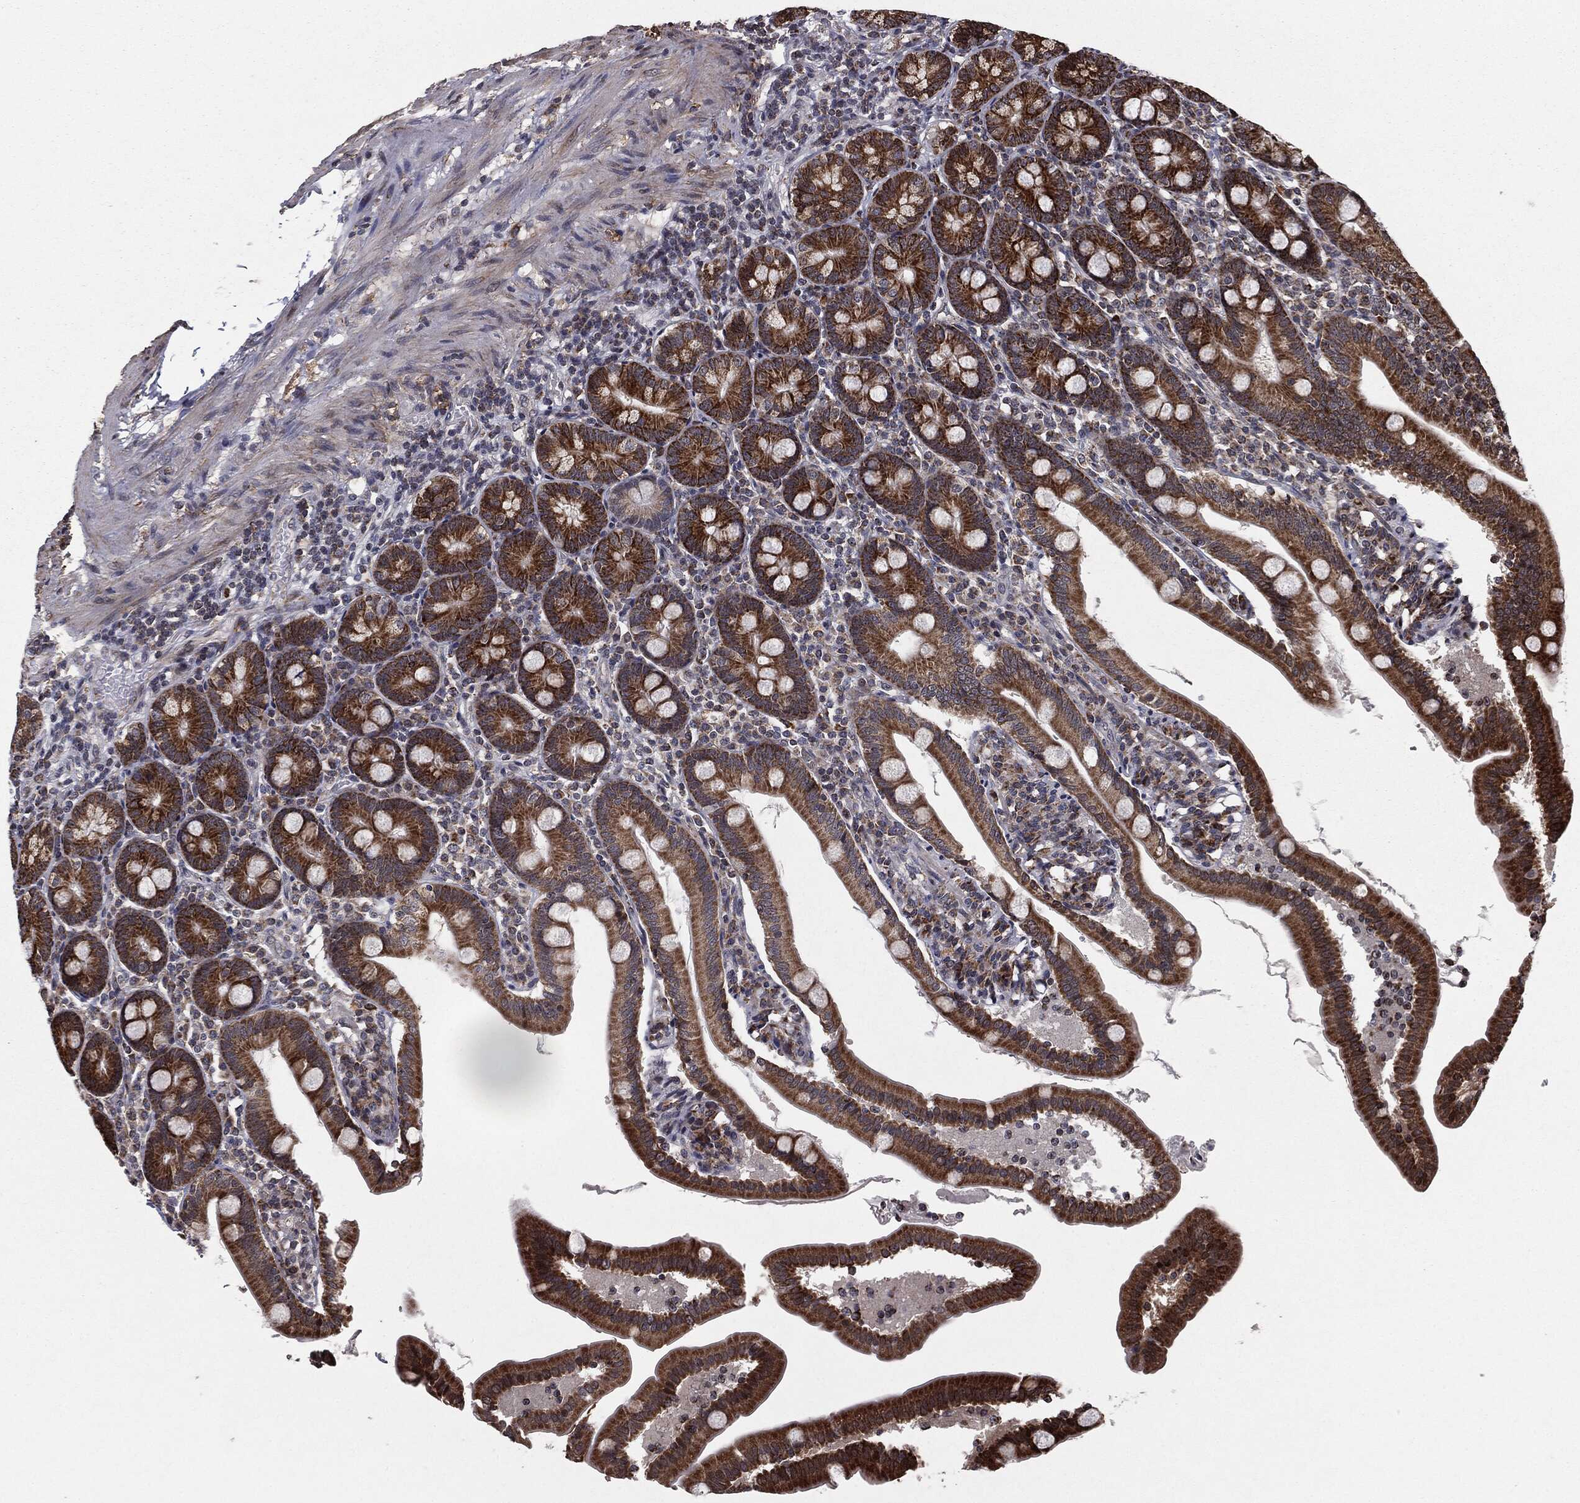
{"staining": {"intensity": "strong", "quantity": ">75%", "location": "cytoplasmic/membranous"}, "tissue": "duodenum", "cell_type": "Glandular cells", "image_type": "normal", "snomed": [{"axis": "morphology", "description": "Normal tissue, NOS"}, {"axis": "topography", "description": "Duodenum"}], "caption": "Immunohistochemical staining of unremarkable duodenum shows >75% levels of strong cytoplasmic/membranous protein positivity in about >75% of glandular cells.", "gene": "CHCHD2", "patient": {"sex": "female", "age": 67}}